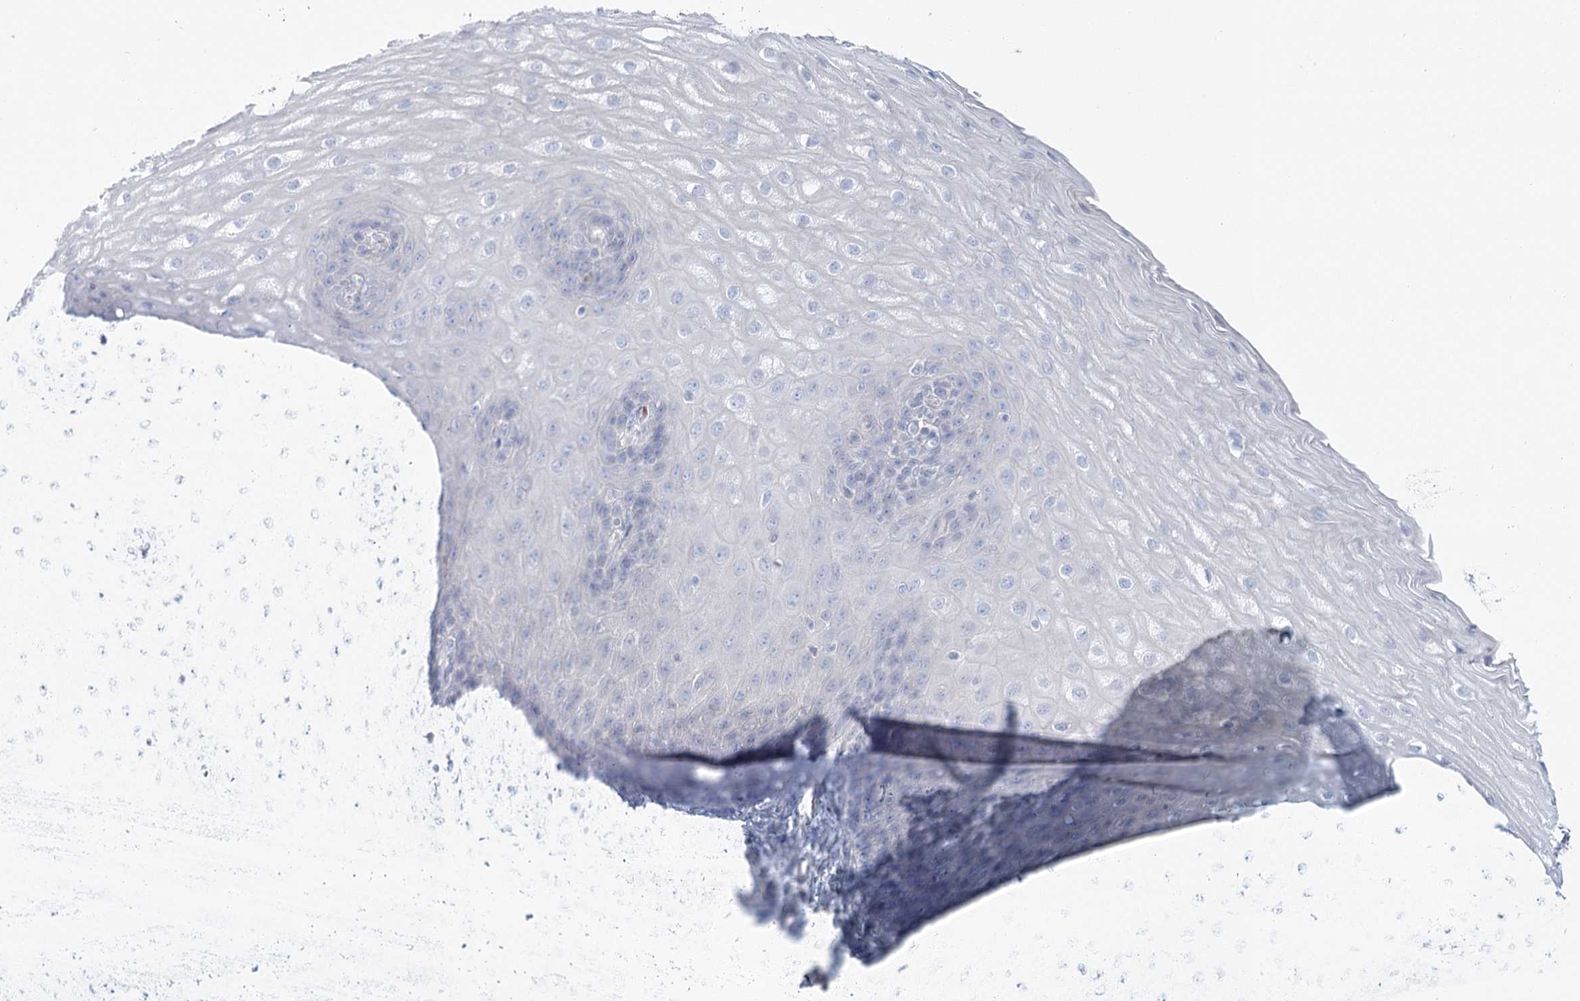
{"staining": {"intensity": "negative", "quantity": "none", "location": "none"}, "tissue": "esophagus", "cell_type": "Squamous epithelial cells", "image_type": "normal", "snomed": [{"axis": "morphology", "description": "Normal tissue, NOS"}, {"axis": "topography", "description": "Esophagus"}], "caption": "Squamous epithelial cells are negative for brown protein staining in normal esophagus. The staining was performed using DAB to visualize the protein expression in brown, while the nuclei were stained in blue with hematoxylin (Magnification: 20x).", "gene": "DMGDH", "patient": {"sex": "male", "age": 54}}